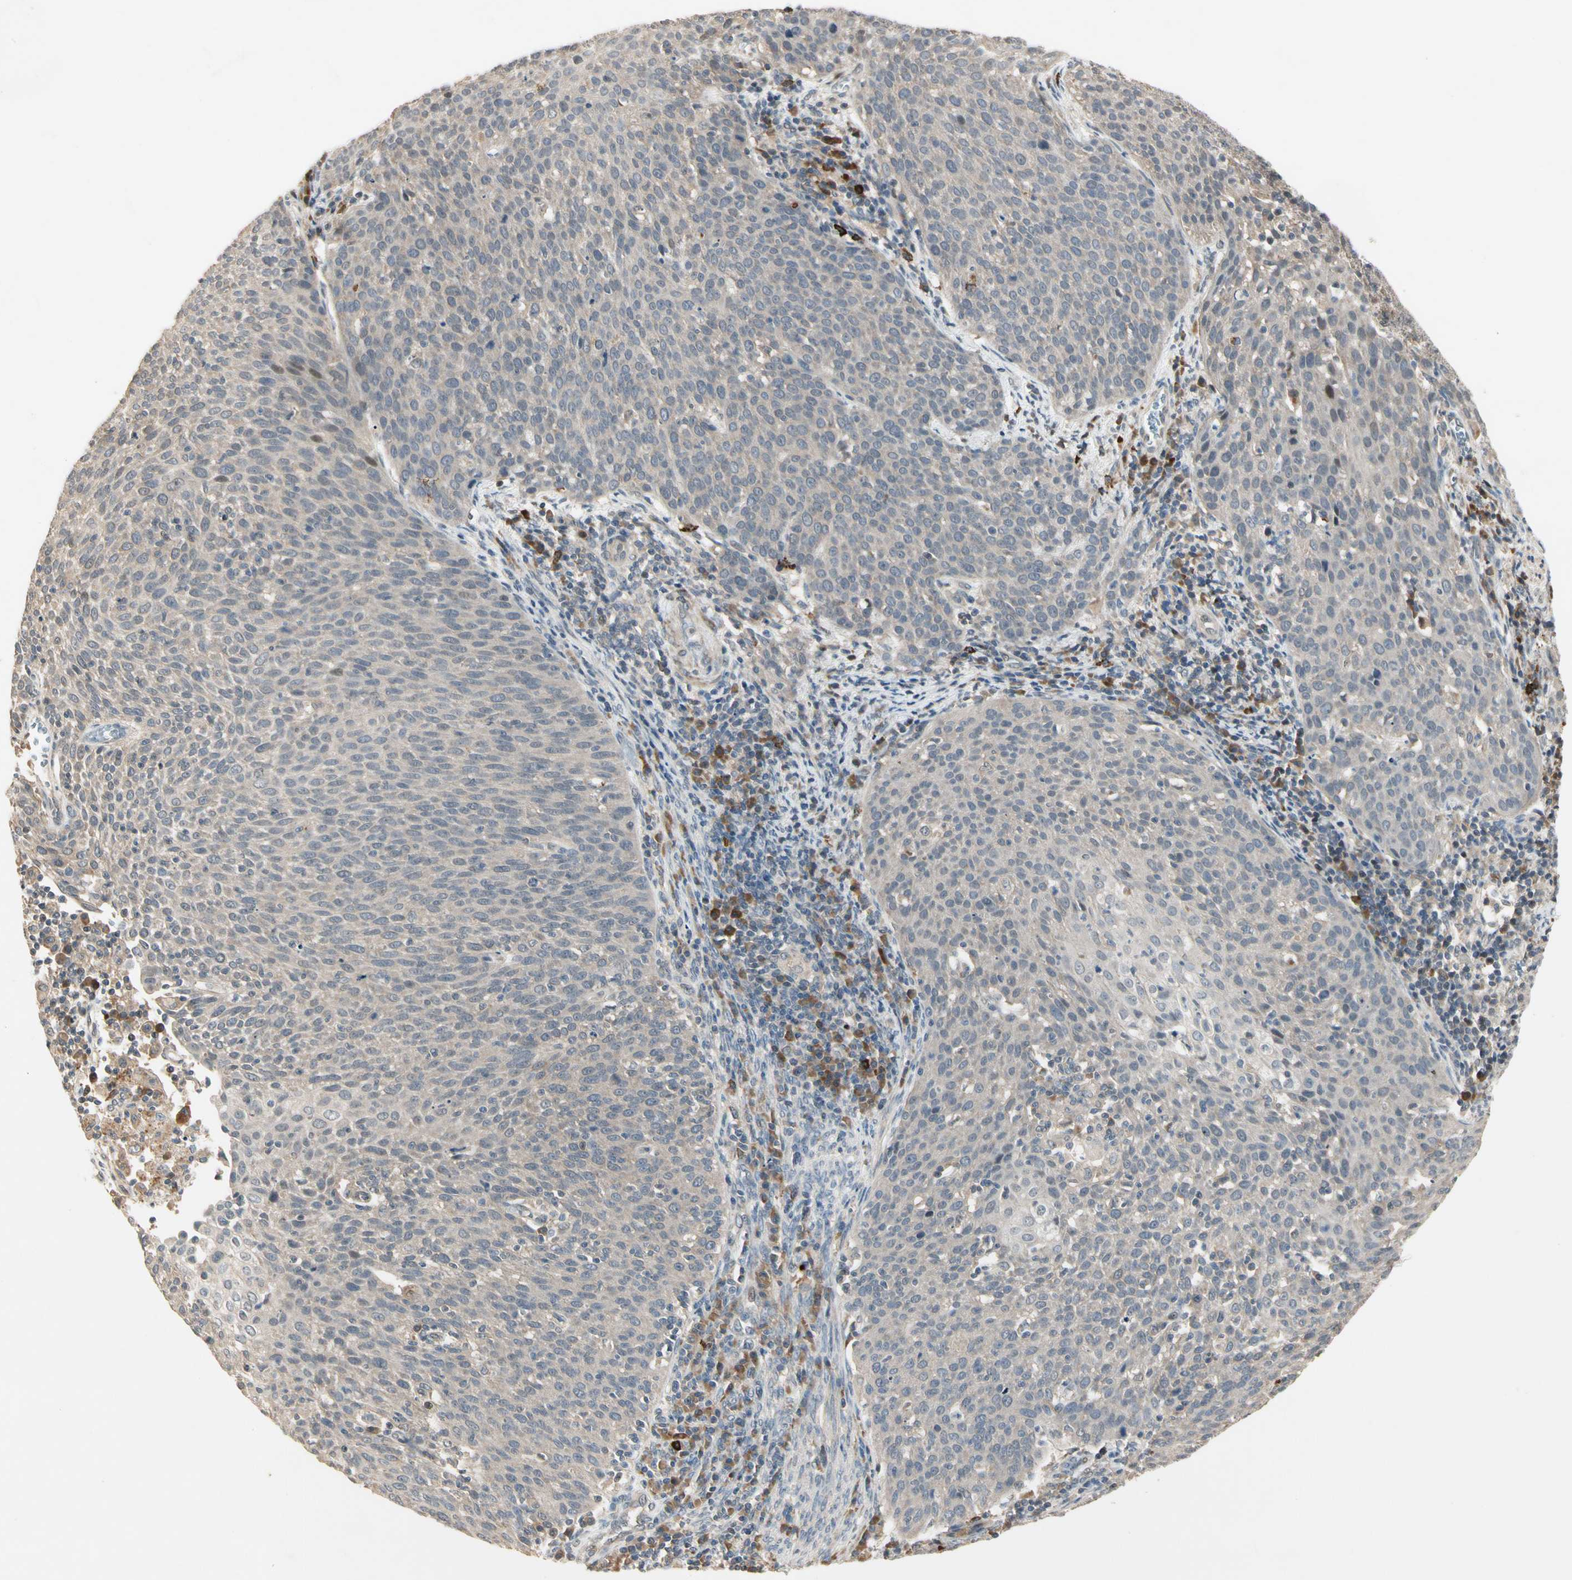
{"staining": {"intensity": "weak", "quantity": "25%-75%", "location": "cytoplasmic/membranous"}, "tissue": "cervical cancer", "cell_type": "Tumor cells", "image_type": "cancer", "snomed": [{"axis": "morphology", "description": "Squamous cell carcinoma, NOS"}, {"axis": "topography", "description": "Cervix"}], "caption": "DAB (3,3'-diaminobenzidine) immunohistochemical staining of squamous cell carcinoma (cervical) reveals weak cytoplasmic/membranous protein expression in about 25%-75% of tumor cells.", "gene": "ATG4C", "patient": {"sex": "female", "age": 38}}